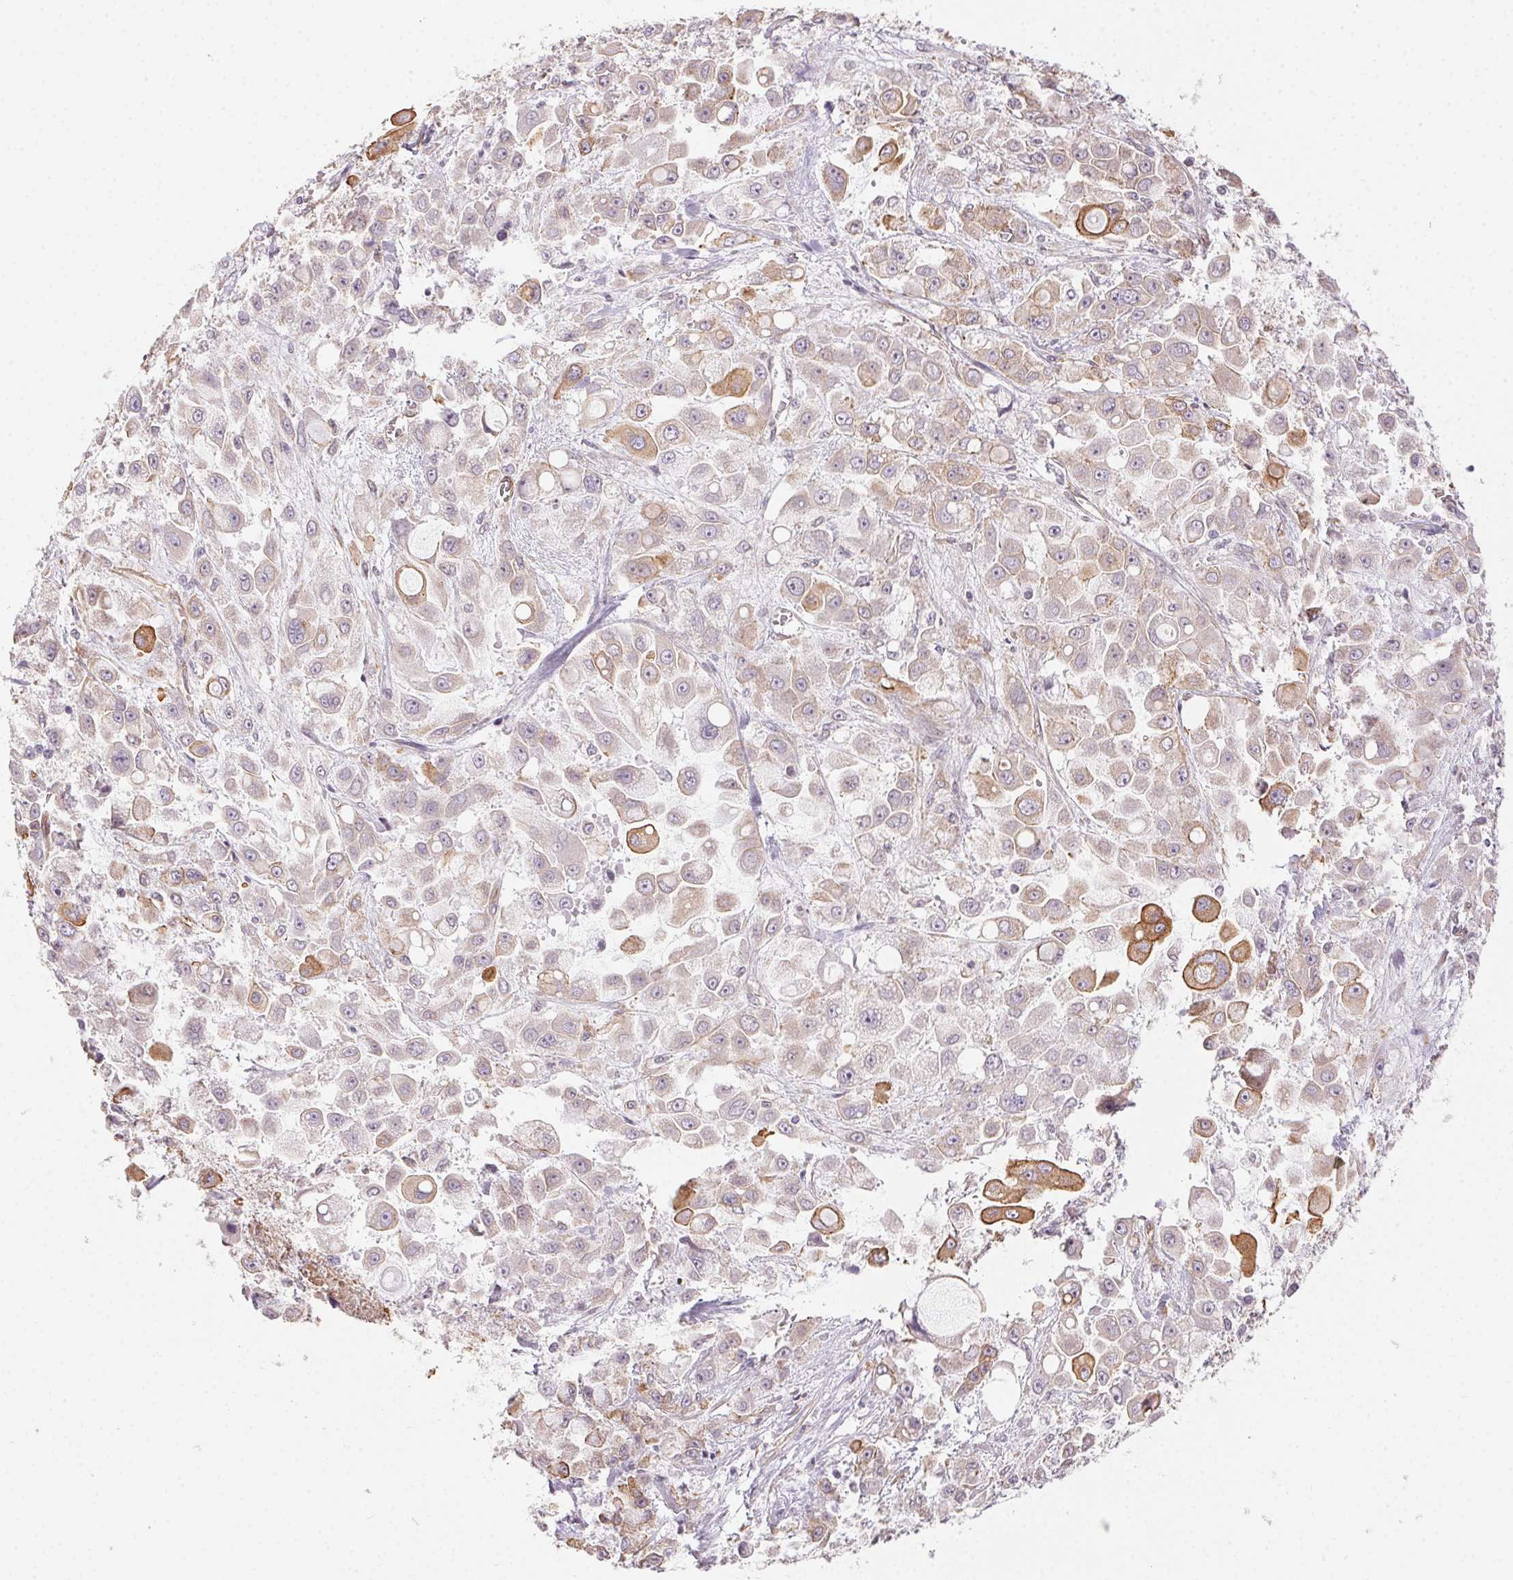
{"staining": {"intensity": "moderate", "quantity": "25%-75%", "location": "cytoplasmic/membranous"}, "tissue": "stomach cancer", "cell_type": "Tumor cells", "image_type": "cancer", "snomed": [{"axis": "morphology", "description": "Adenocarcinoma, NOS"}, {"axis": "topography", "description": "Stomach"}], "caption": "Protein staining exhibits moderate cytoplasmic/membranous positivity in about 25%-75% of tumor cells in adenocarcinoma (stomach).", "gene": "PLA2G4F", "patient": {"sex": "female", "age": 76}}